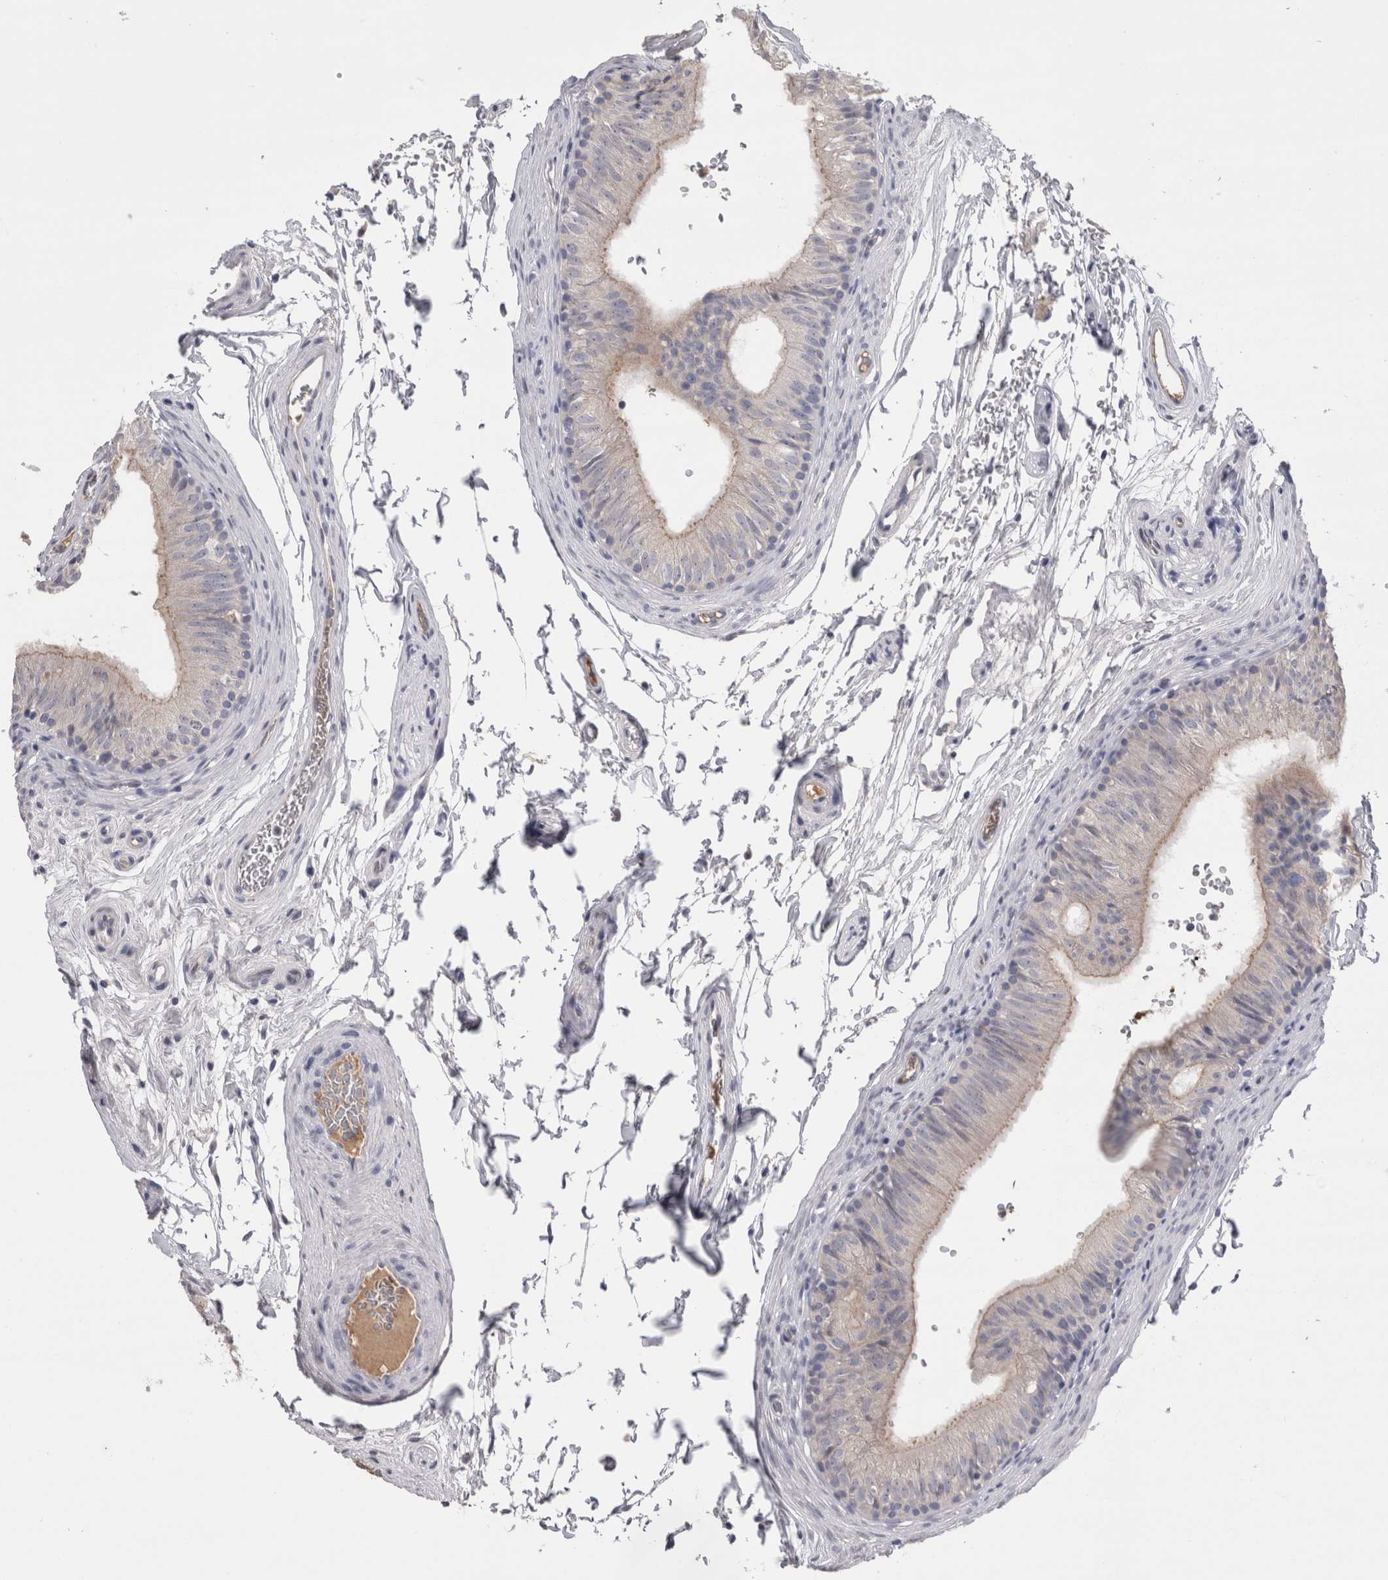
{"staining": {"intensity": "negative", "quantity": "none", "location": "none"}, "tissue": "epididymis", "cell_type": "Glandular cells", "image_type": "normal", "snomed": [{"axis": "morphology", "description": "Normal tissue, NOS"}, {"axis": "topography", "description": "Epididymis"}], "caption": "Protein analysis of benign epididymis reveals no significant staining in glandular cells.", "gene": "REG1A", "patient": {"sex": "male", "age": 36}}